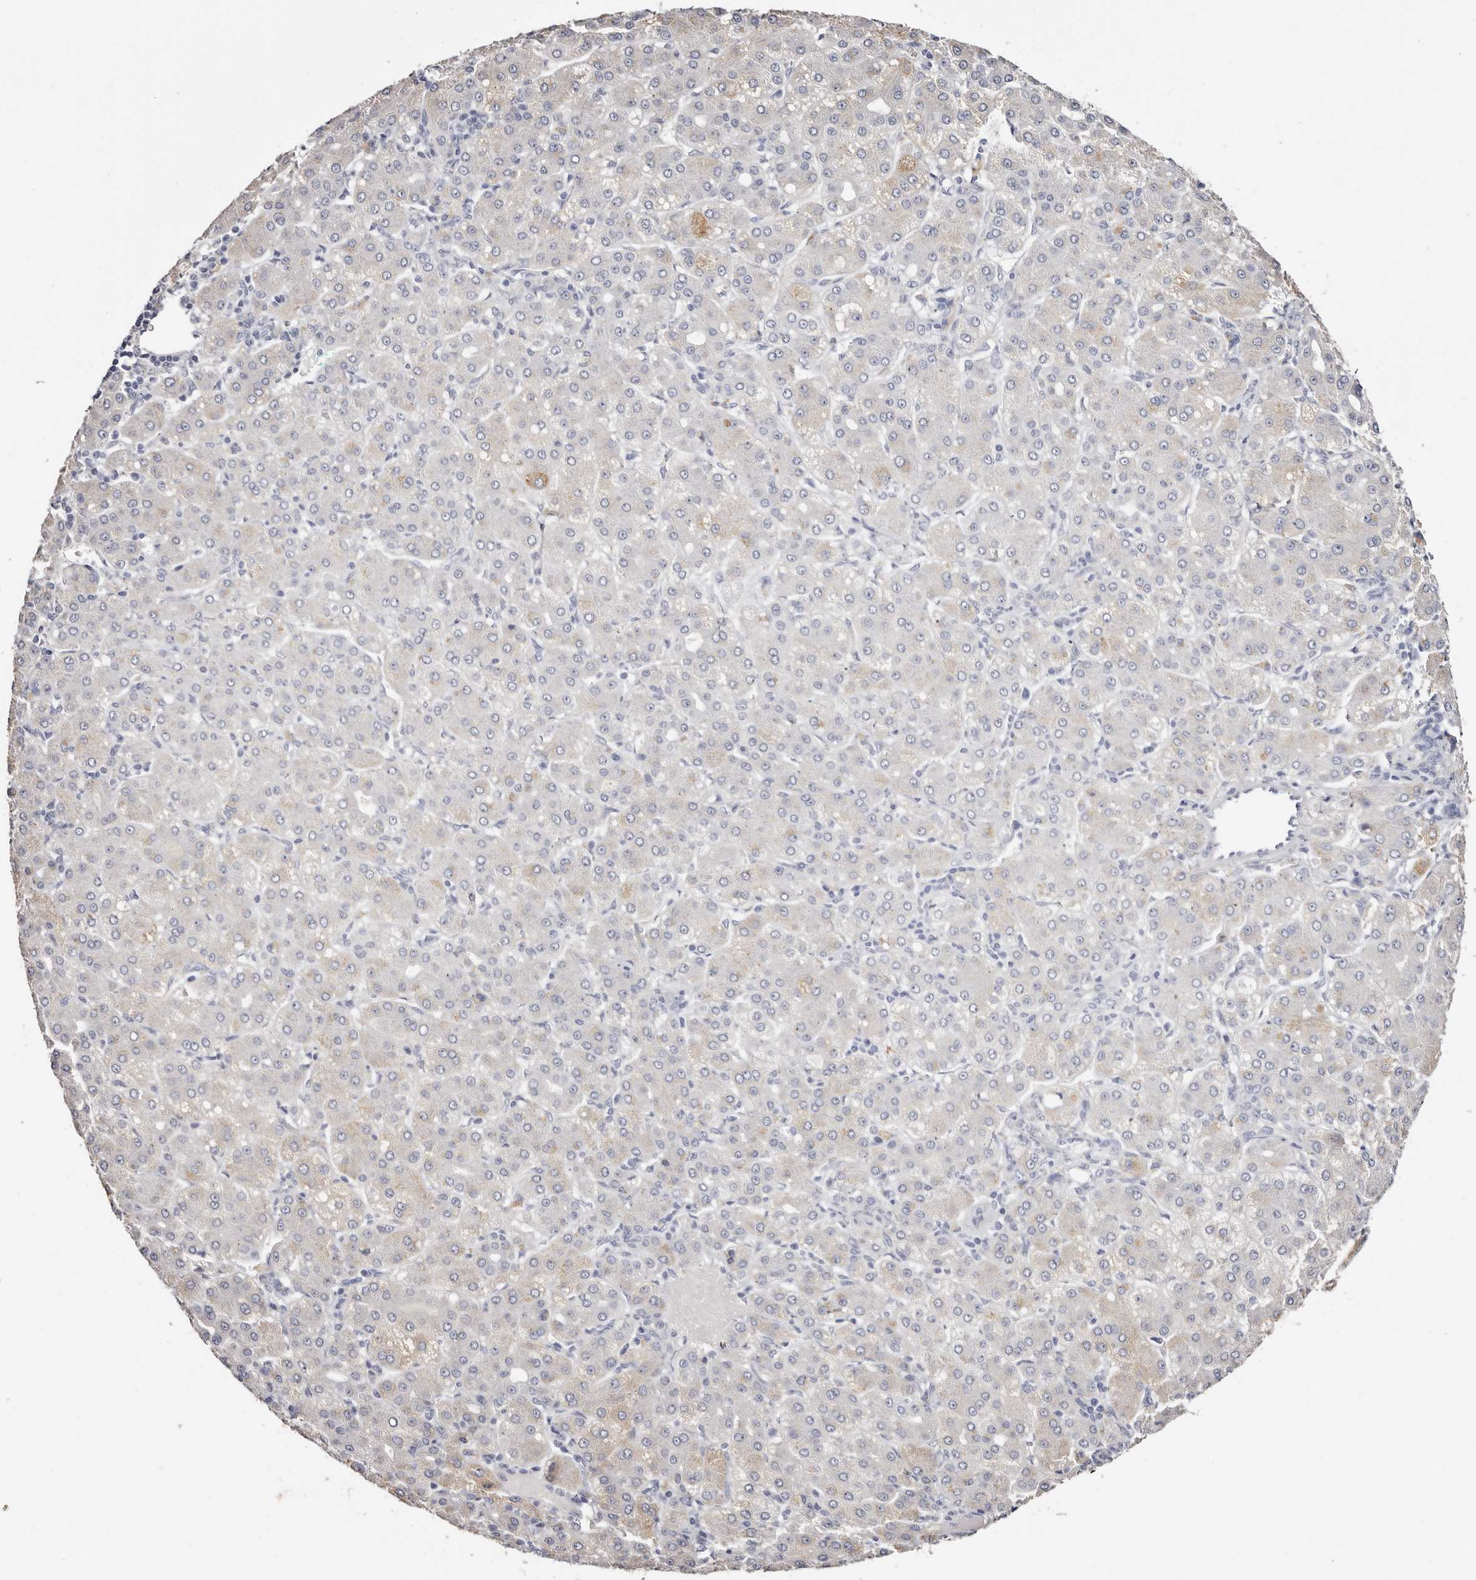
{"staining": {"intensity": "weak", "quantity": "<25%", "location": "cytoplasmic/membranous"}, "tissue": "liver cancer", "cell_type": "Tumor cells", "image_type": "cancer", "snomed": [{"axis": "morphology", "description": "Carcinoma, Hepatocellular, NOS"}, {"axis": "topography", "description": "Liver"}], "caption": "Tumor cells are negative for protein expression in human hepatocellular carcinoma (liver).", "gene": "AKNAD1", "patient": {"sex": "male", "age": 65}}